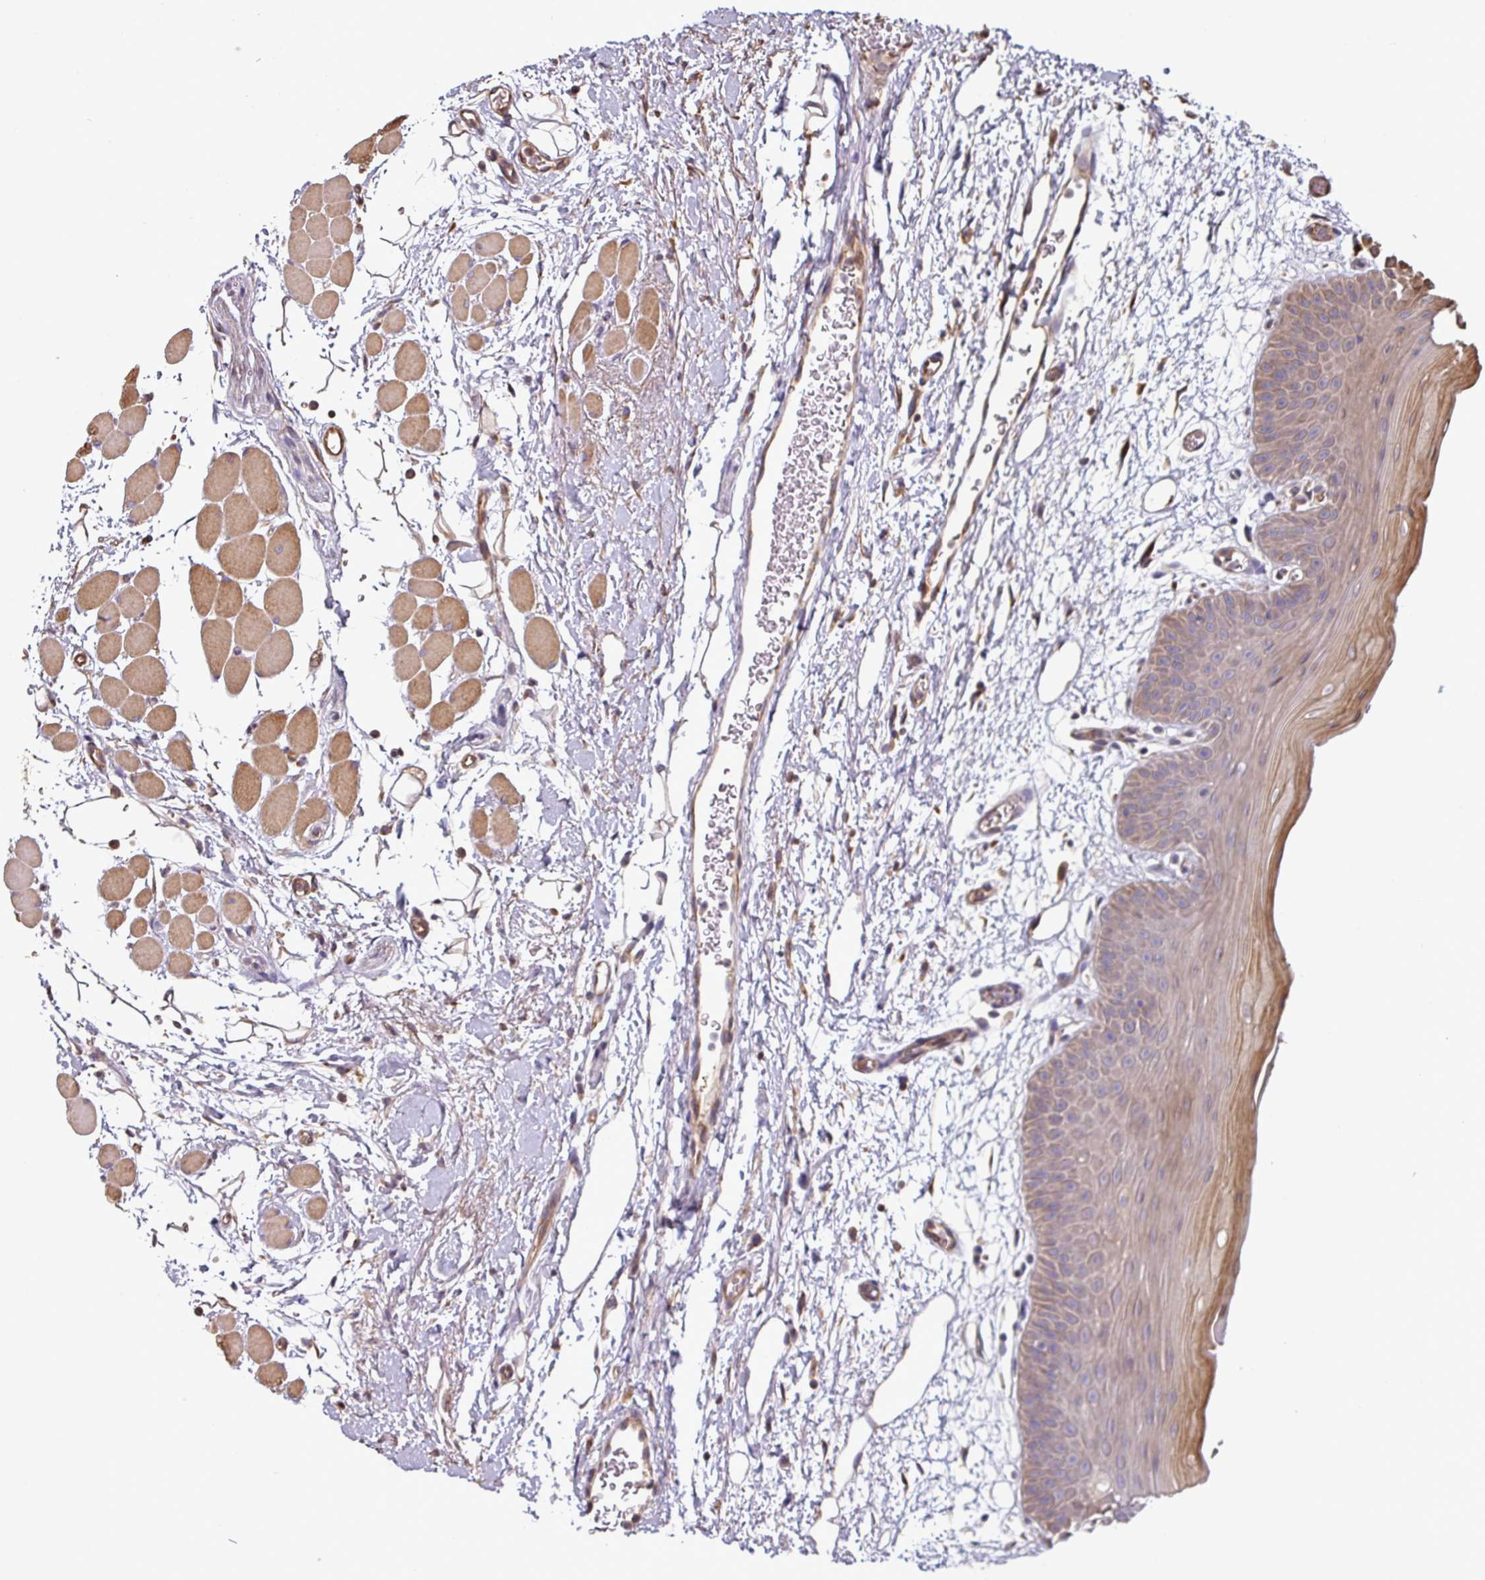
{"staining": {"intensity": "moderate", "quantity": "25%-75%", "location": "cytoplasmic/membranous"}, "tissue": "oral mucosa", "cell_type": "Squamous epithelial cells", "image_type": "normal", "snomed": [{"axis": "morphology", "description": "Normal tissue, NOS"}, {"axis": "topography", "description": "Oral tissue"}, {"axis": "topography", "description": "Tounge, NOS"}], "caption": "Normal oral mucosa was stained to show a protein in brown. There is medium levels of moderate cytoplasmic/membranous staining in about 25%-75% of squamous epithelial cells. (DAB IHC, brown staining for protein, blue staining for nuclei).", "gene": "SIK1", "patient": {"sex": "female", "age": 59}}